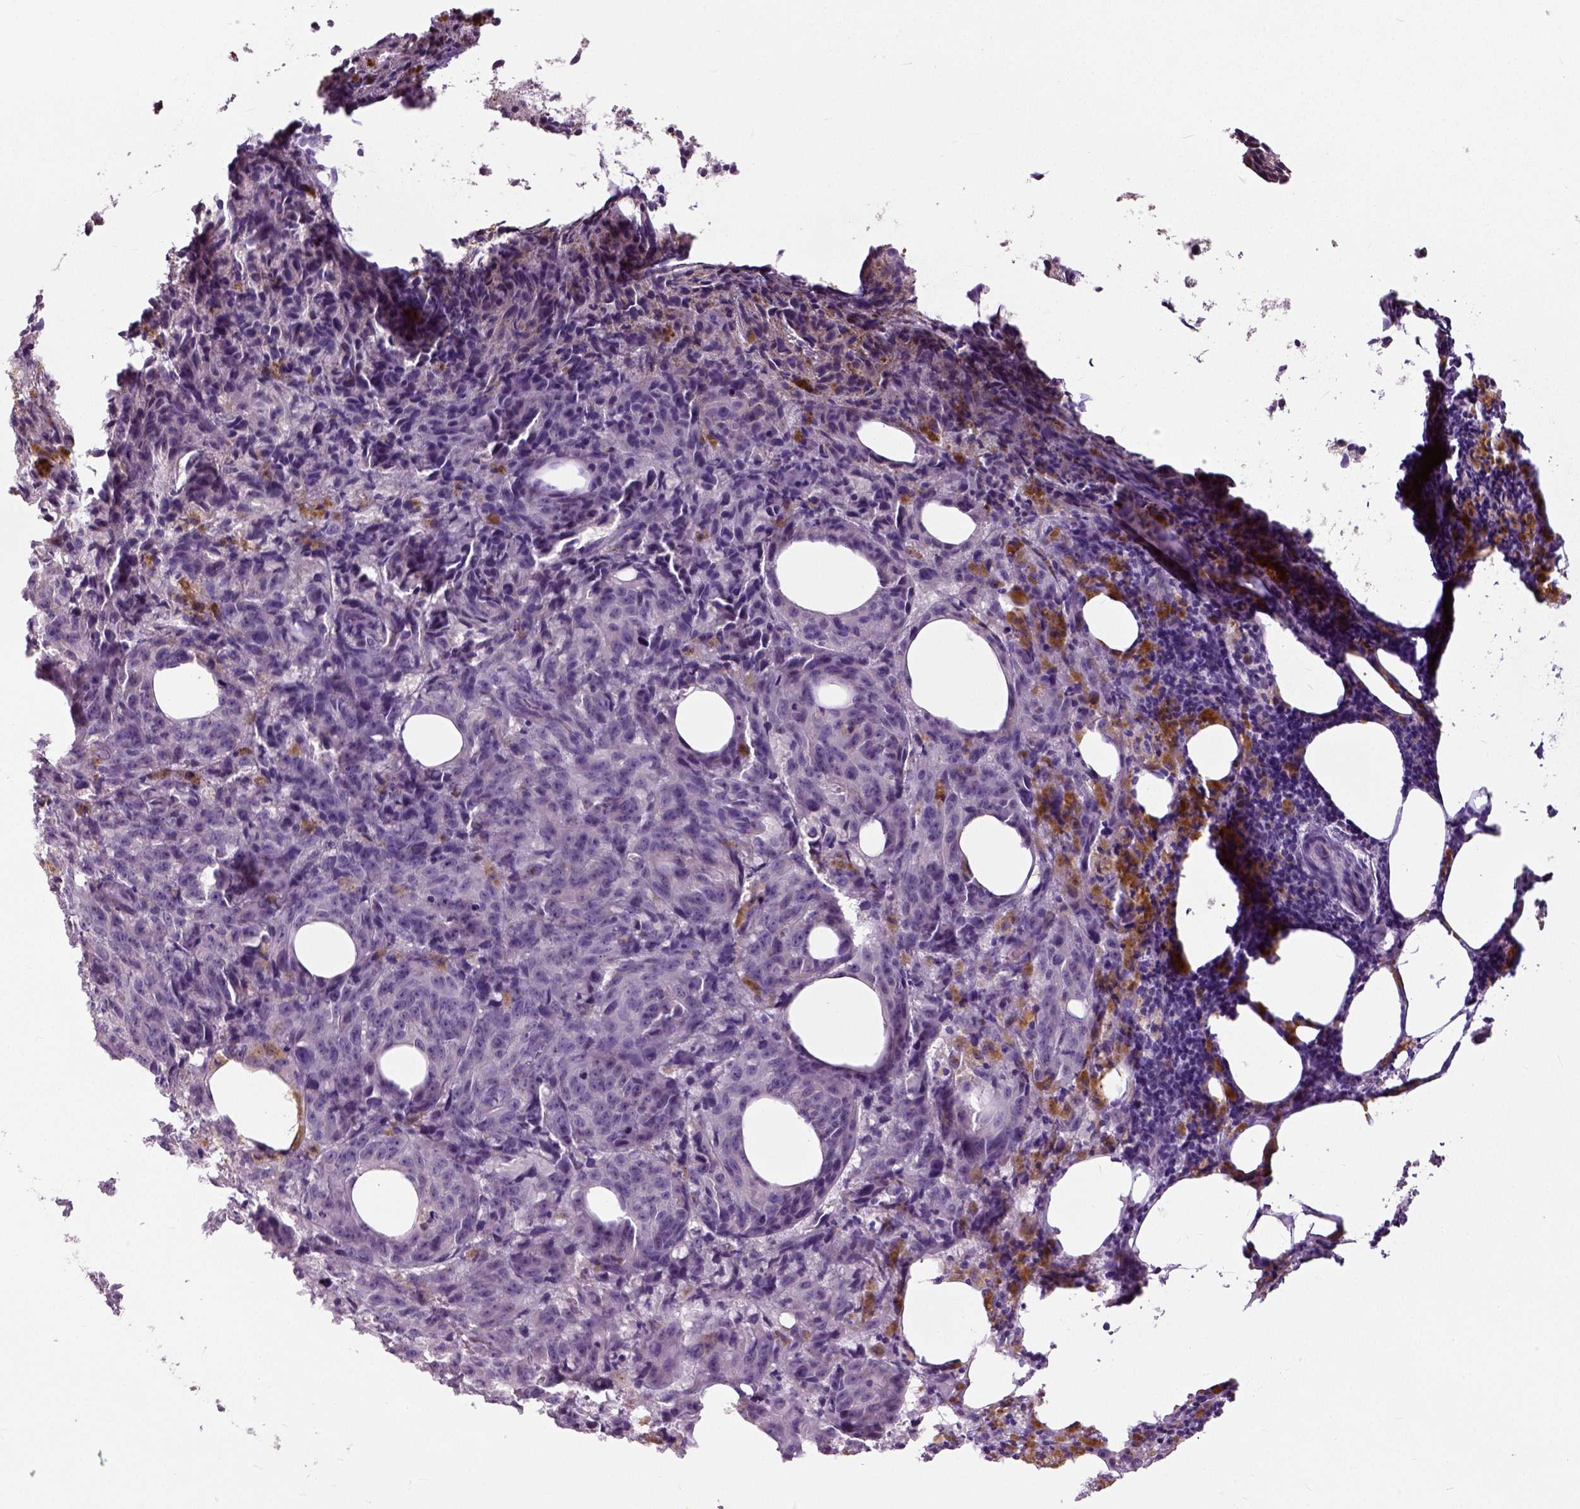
{"staining": {"intensity": "negative", "quantity": "none", "location": "none"}, "tissue": "melanoma", "cell_type": "Tumor cells", "image_type": "cancer", "snomed": [{"axis": "morphology", "description": "Malignant melanoma, NOS"}, {"axis": "topography", "description": "Skin"}], "caption": "A micrograph of human melanoma is negative for staining in tumor cells.", "gene": "NECAB1", "patient": {"sex": "female", "age": 34}}